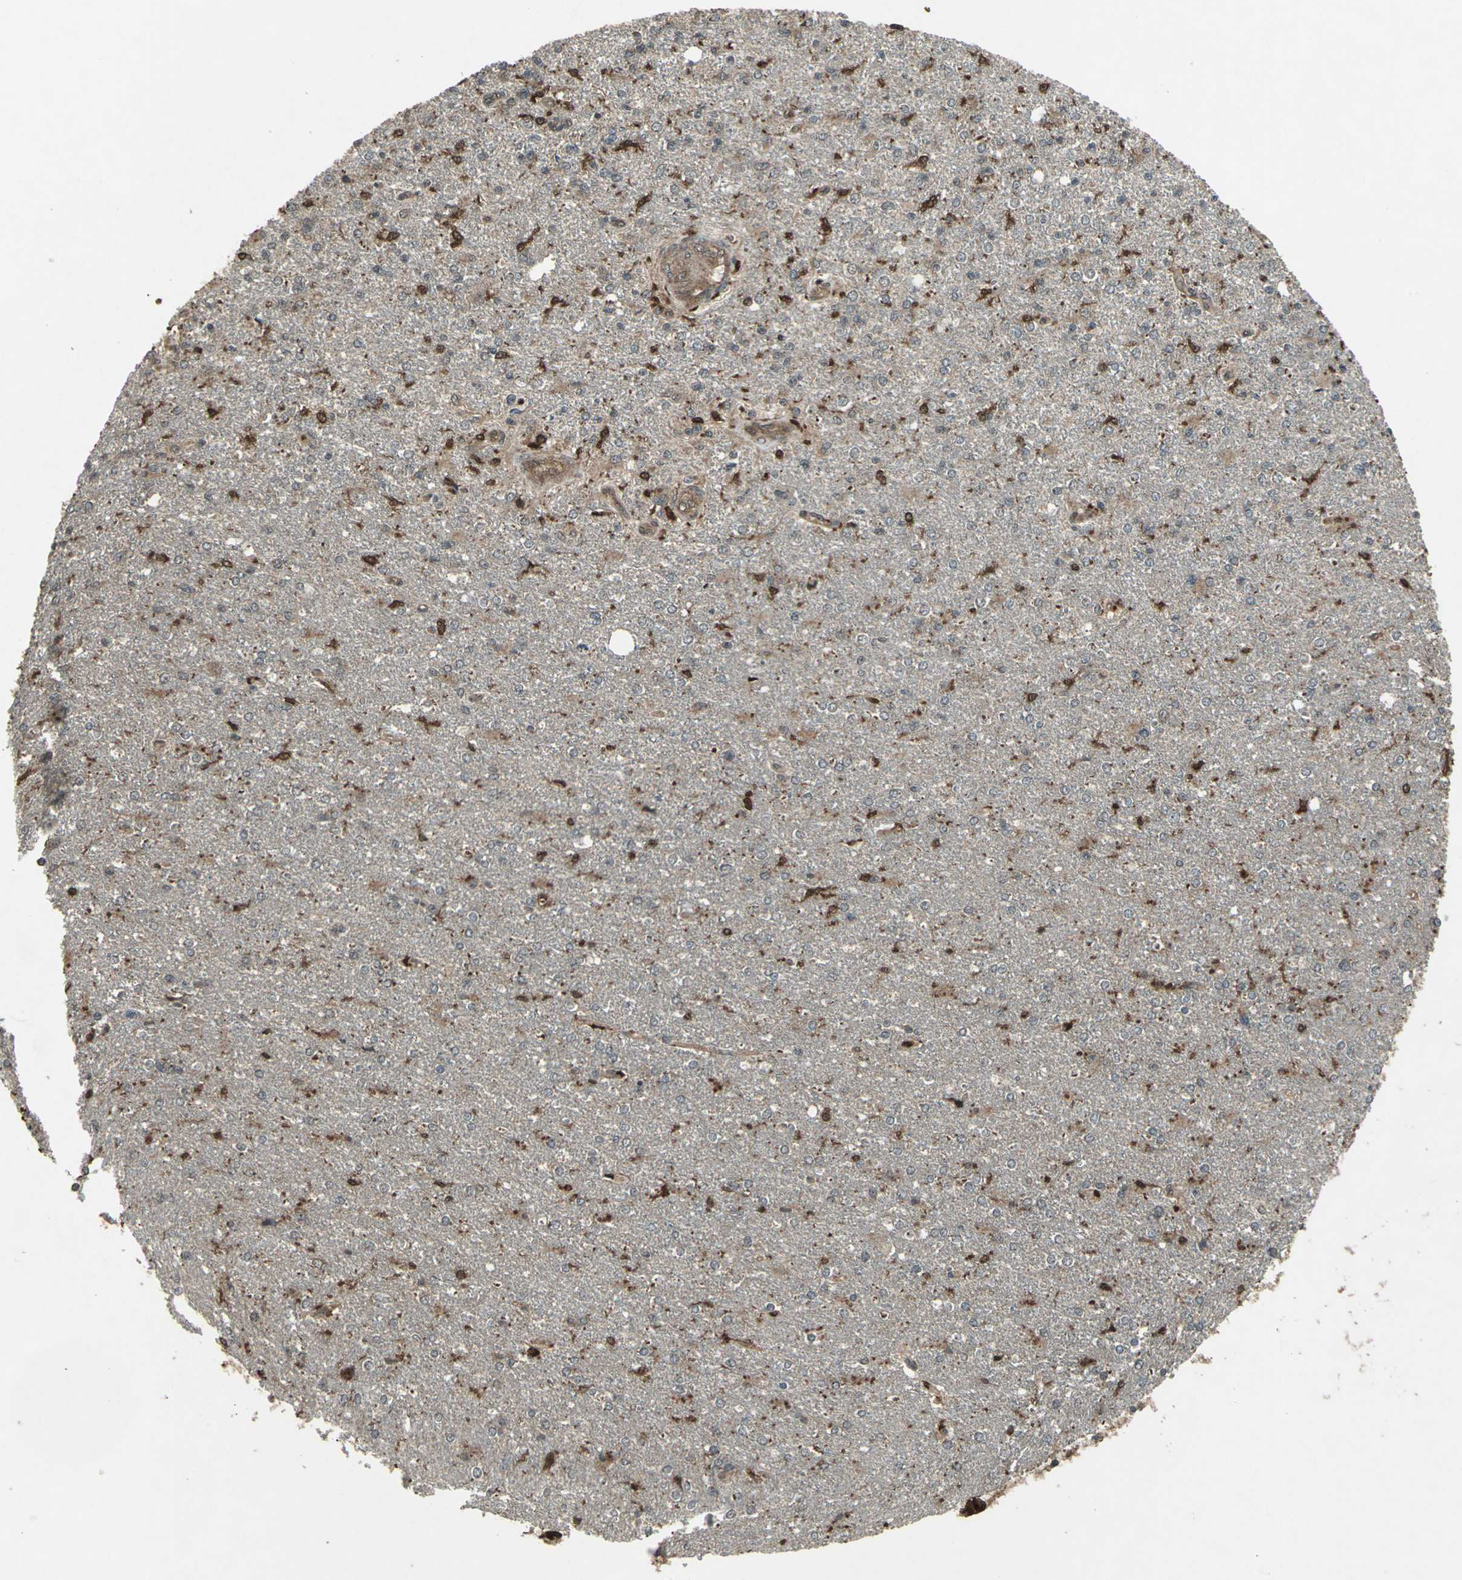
{"staining": {"intensity": "weak", "quantity": "25%-75%", "location": "cytoplasmic/membranous"}, "tissue": "glioma", "cell_type": "Tumor cells", "image_type": "cancer", "snomed": [{"axis": "morphology", "description": "Glioma, malignant, High grade"}, {"axis": "topography", "description": "Cerebral cortex"}], "caption": "This is an image of IHC staining of glioma, which shows weak staining in the cytoplasmic/membranous of tumor cells.", "gene": "PYCARD", "patient": {"sex": "male", "age": 76}}